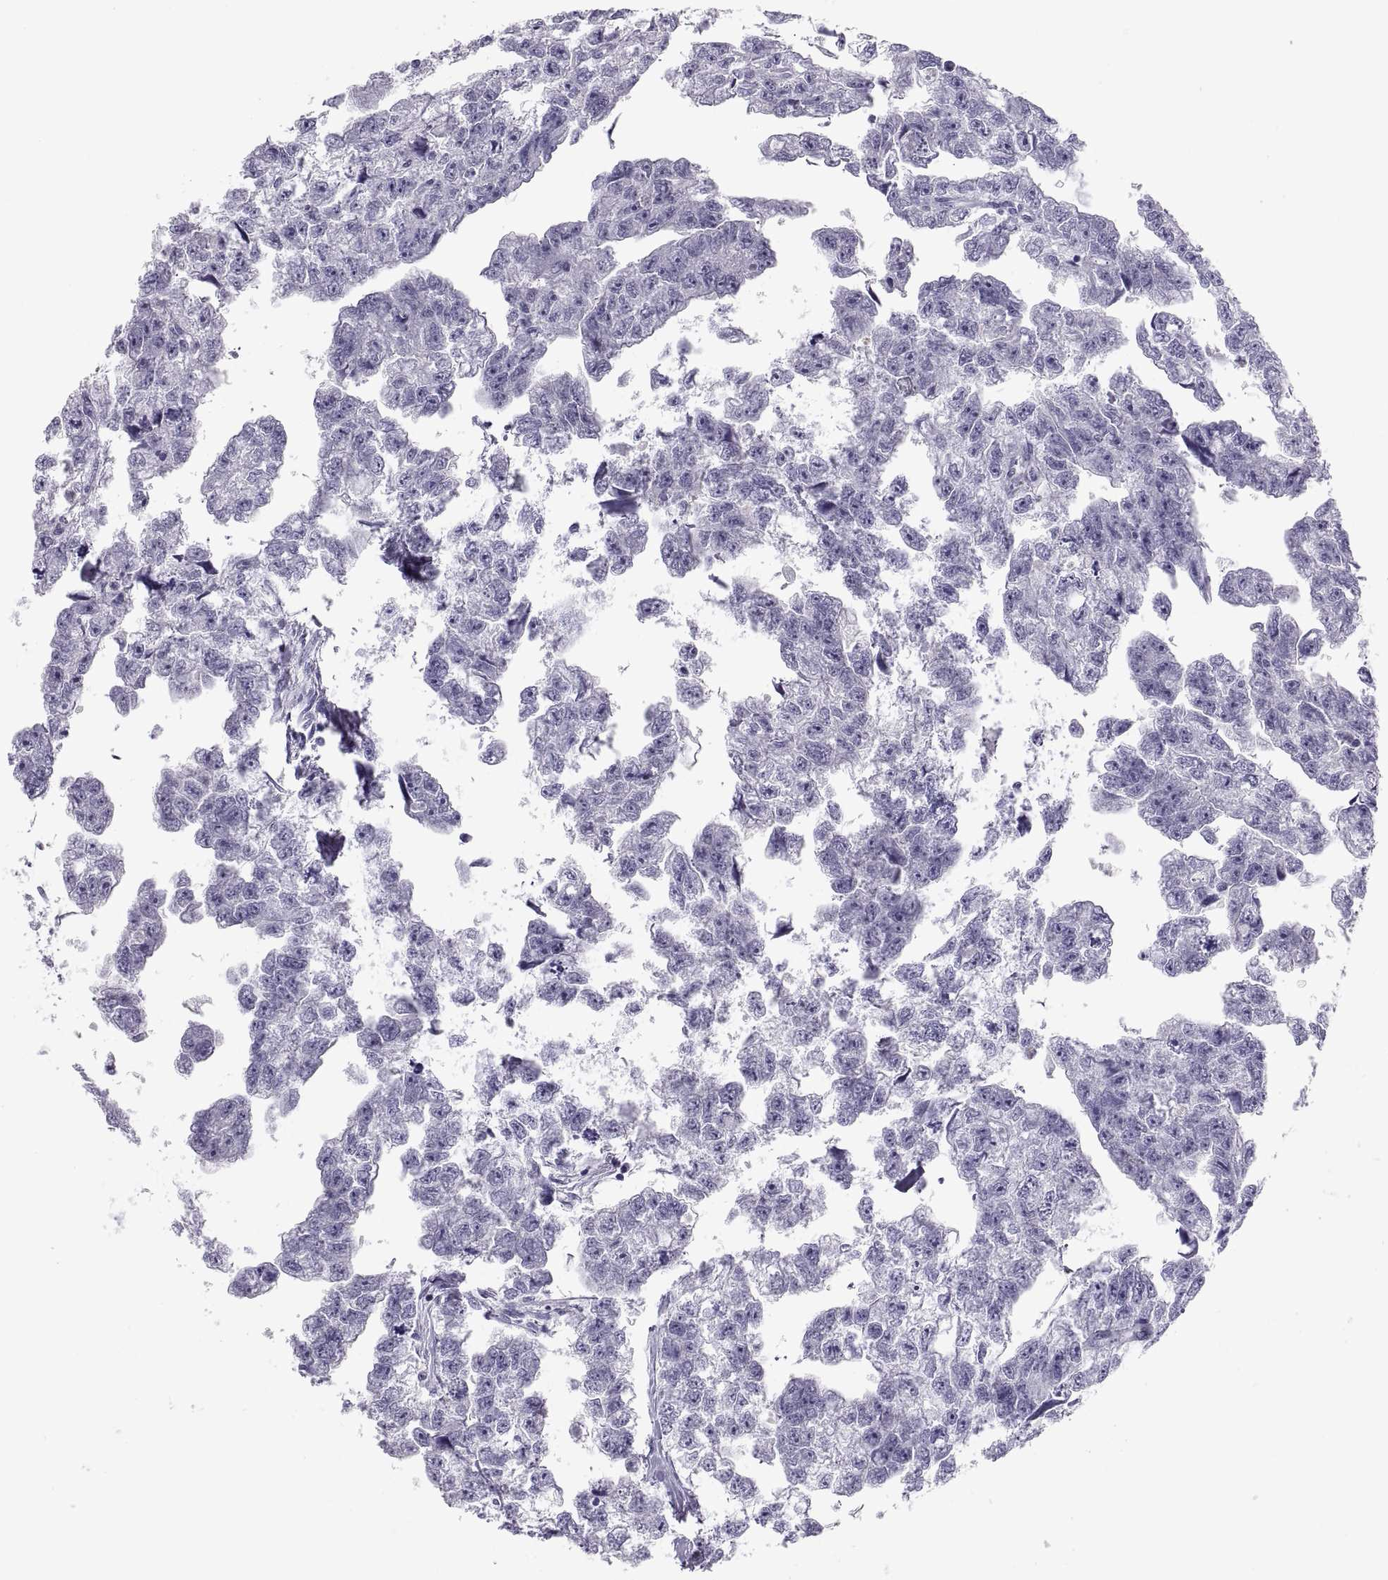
{"staining": {"intensity": "negative", "quantity": "none", "location": "none"}, "tissue": "testis cancer", "cell_type": "Tumor cells", "image_type": "cancer", "snomed": [{"axis": "morphology", "description": "Carcinoma, Embryonal, NOS"}, {"axis": "morphology", "description": "Teratoma, malignant, NOS"}, {"axis": "topography", "description": "Testis"}], "caption": "High magnification brightfield microscopy of testis cancer stained with DAB (brown) and counterstained with hematoxylin (blue): tumor cells show no significant expression.", "gene": "MAGEB2", "patient": {"sex": "male", "age": 44}}